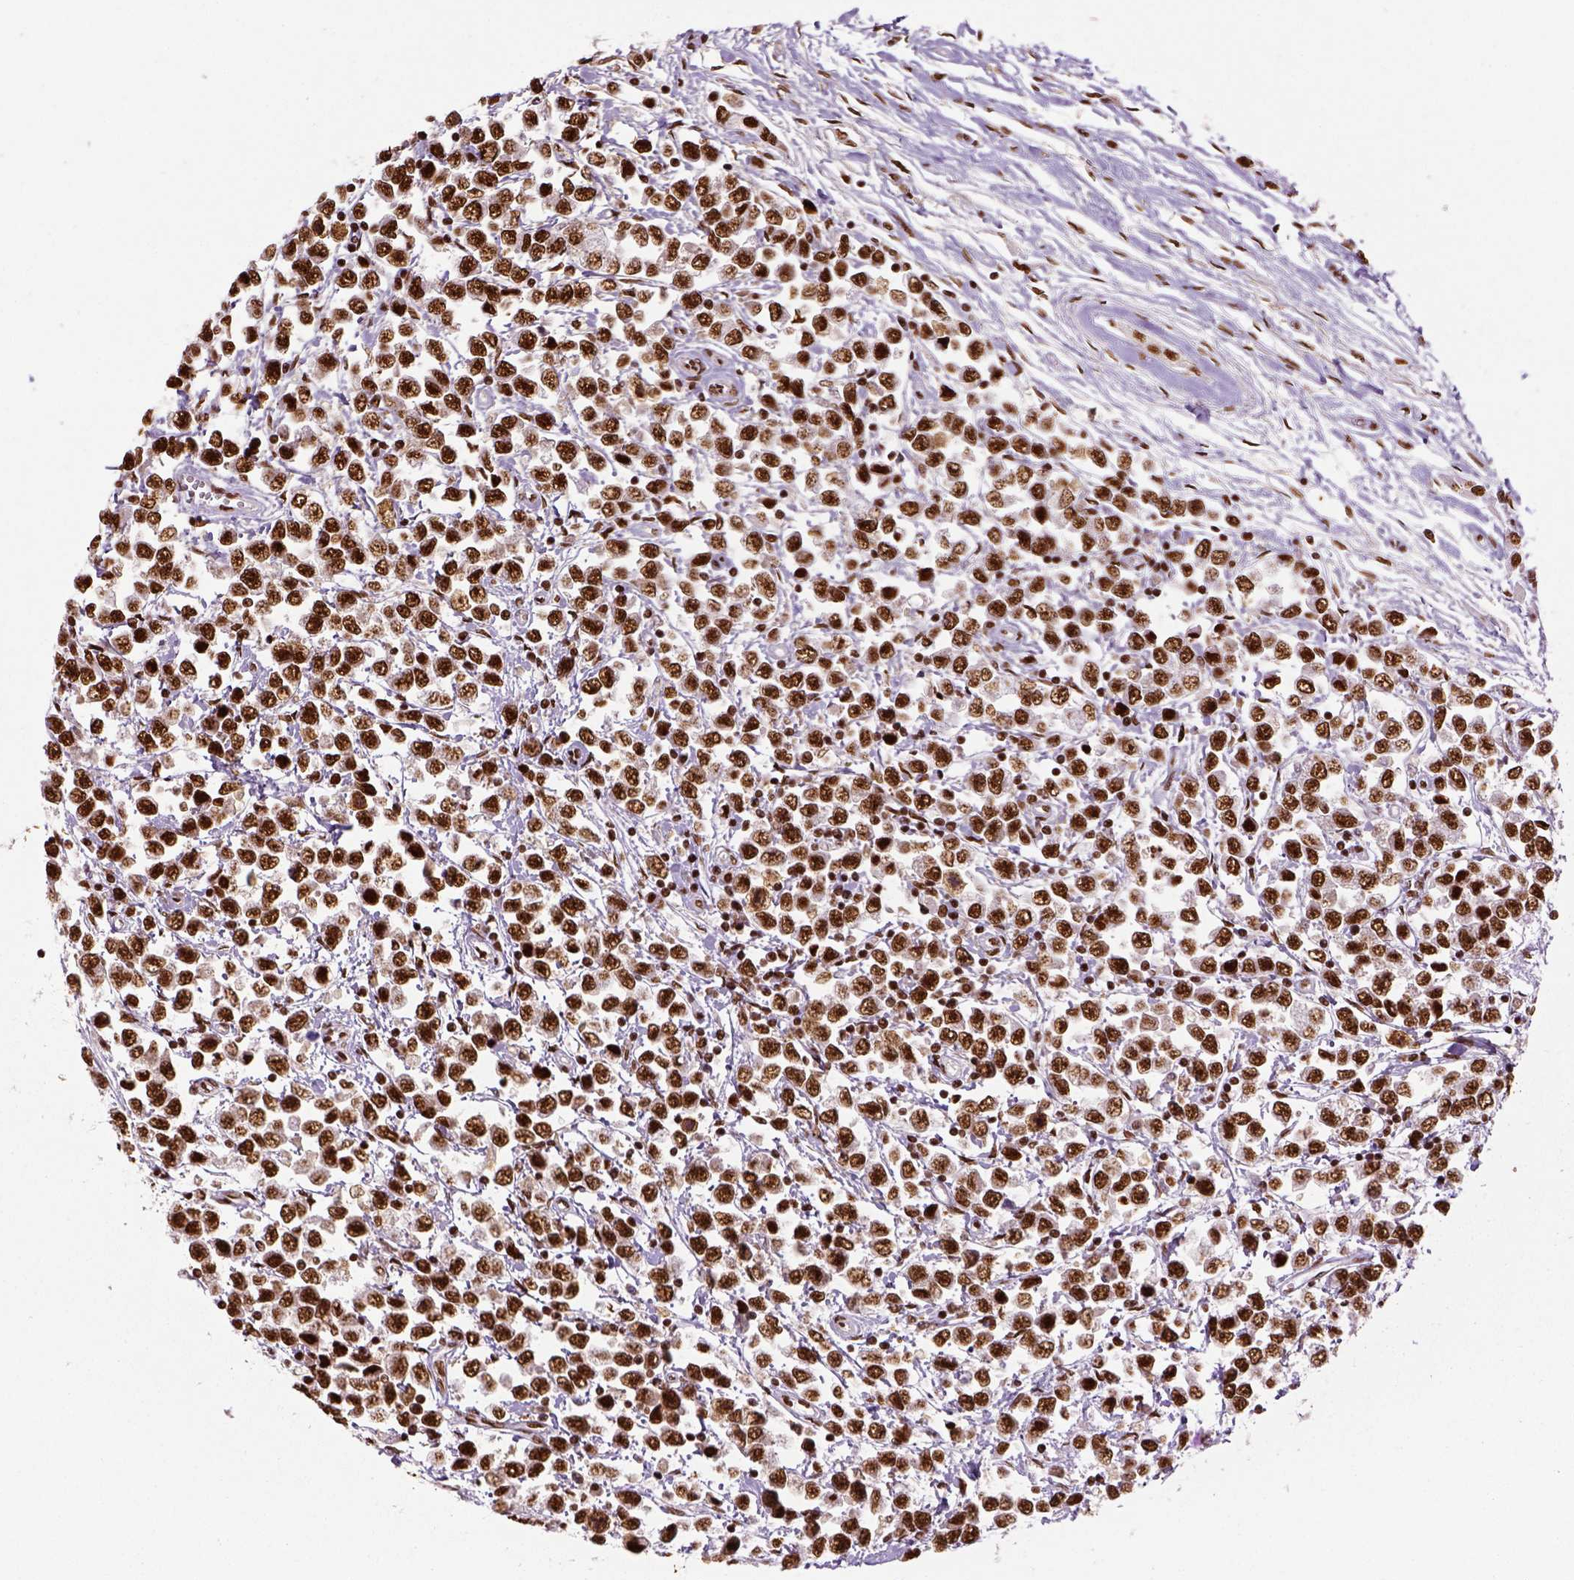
{"staining": {"intensity": "strong", "quantity": ">75%", "location": "nuclear"}, "tissue": "testis cancer", "cell_type": "Tumor cells", "image_type": "cancer", "snomed": [{"axis": "morphology", "description": "Seminoma, NOS"}, {"axis": "topography", "description": "Testis"}], "caption": "The photomicrograph reveals a brown stain indicating the presence of a protein in the nuclear of tumor cells in seminoma (testis).", "gene": "CCAR1", "patient": {"sex": "male", "age": 34}}